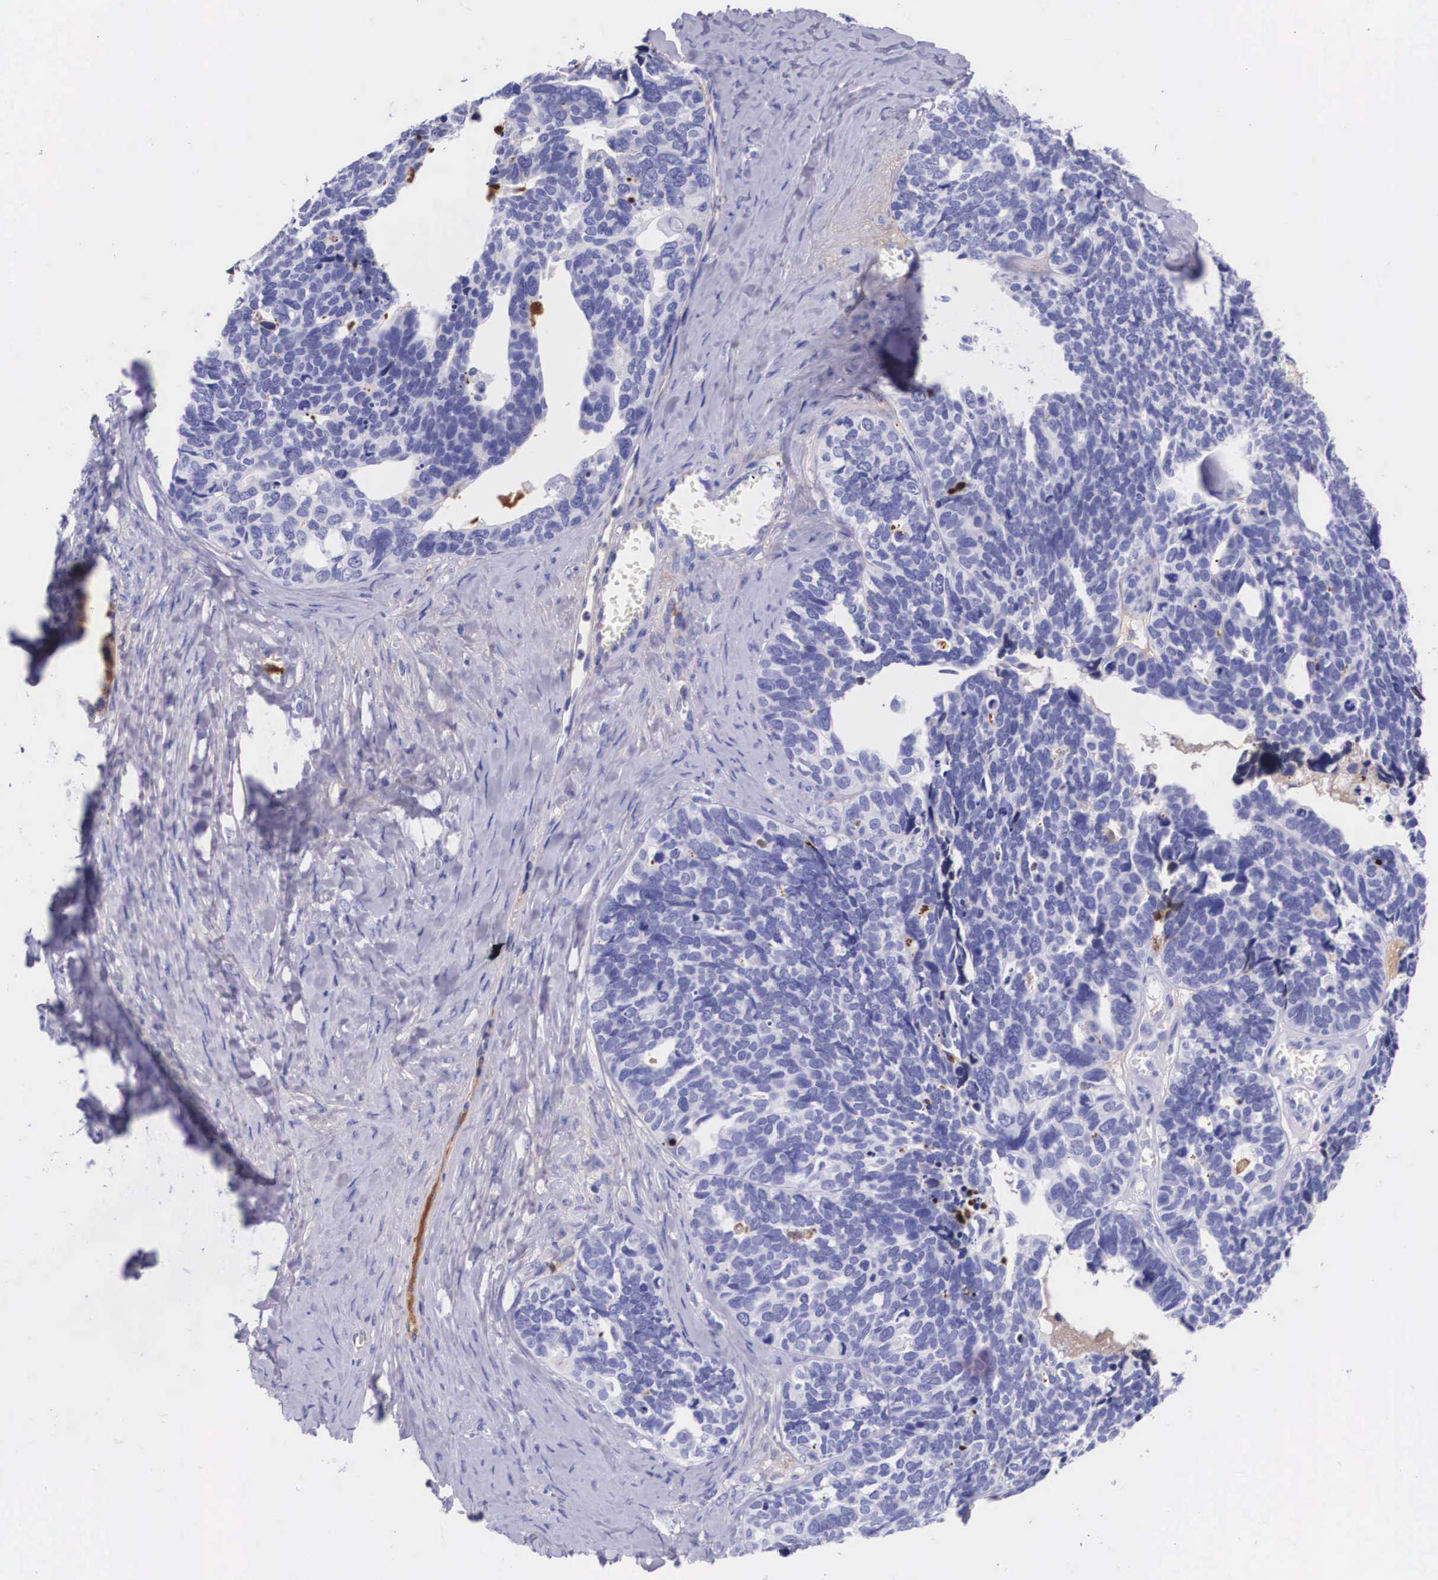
{"staining": {"intensity": "negative", "quantity": "none", "location": "none"}, "tissue": "ovarian cancer", "cell_type": "Tumor cells", "image_type": "cancer", "snomed": [{"axis": "morphology", "description": "Cystadenocarcinoma, serous, NOS"}, {"axis": "topography", "description": "Ovary"}], "caption": "Human ovarian serous cystadenocarcinoma stained for a protein using immunohistochemistry demonstrates no positivity in tumor cells.", "gene": "PLG", "patient": {"sex": "female", "age": 77}}